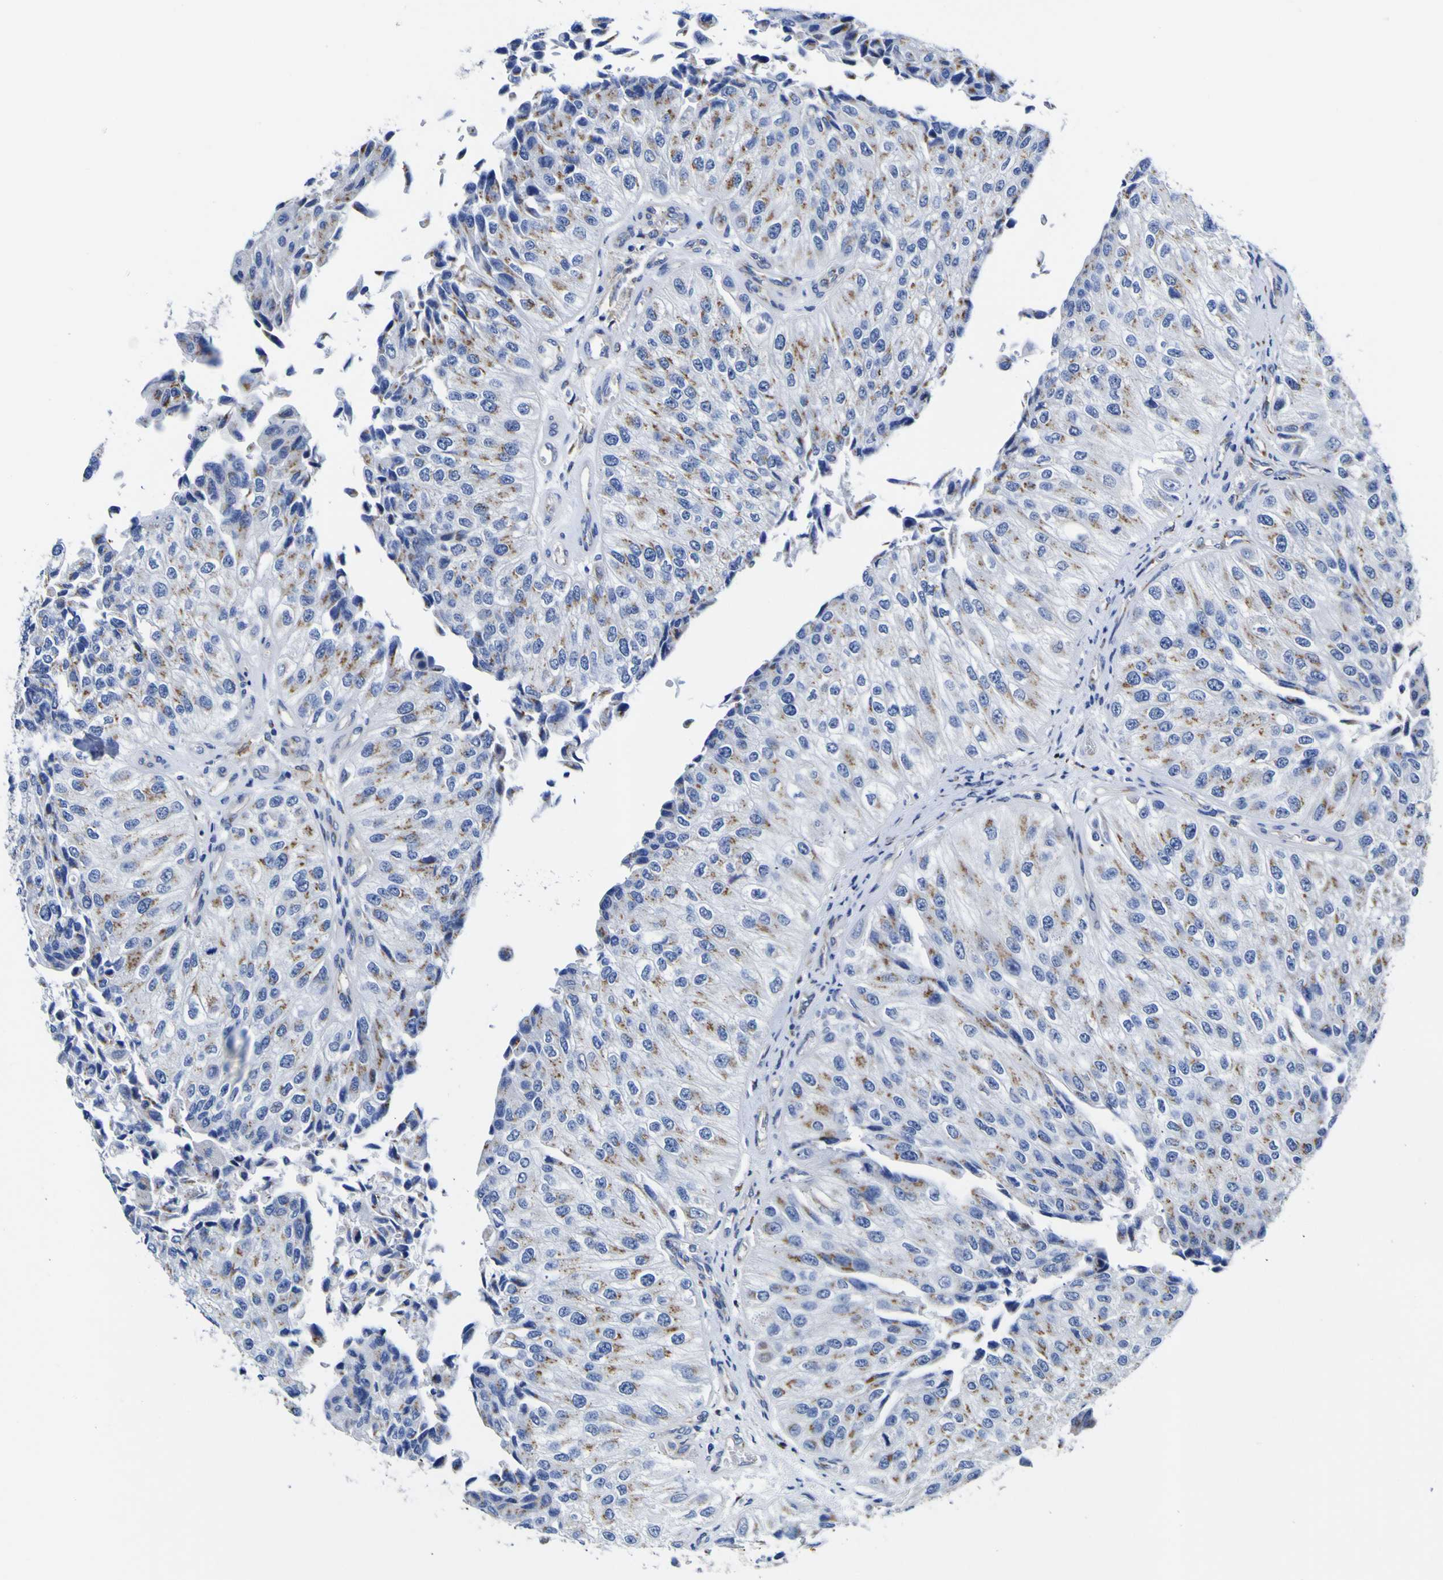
{"staining": {"intensity": "moderate", "quantity": ">75%", "location": "cytoplasmic/membranous"}, "tissue": "urothelial cancer", "cell_type": "Tumor cells", "image_type": "cancer", "snomed": [{"axis": "morphology", "description": "Urothelial carcinoma, High grade"}, {"axis": "topography", "description": "Kidney"}, {"axis": "topography", "description": "Urinary bladder"}], "caption": "Brown immunohistochemical staining in urothelial carcinoma (high-grade) demonstrates moderate cytoplasmic/membranous expression in approximately >75% of tumor cells. The protein is shown in brown color, while the nuclei are stained blue.", "gene": "GOLM1", "patient": {"sex": "male", "age": 77}}